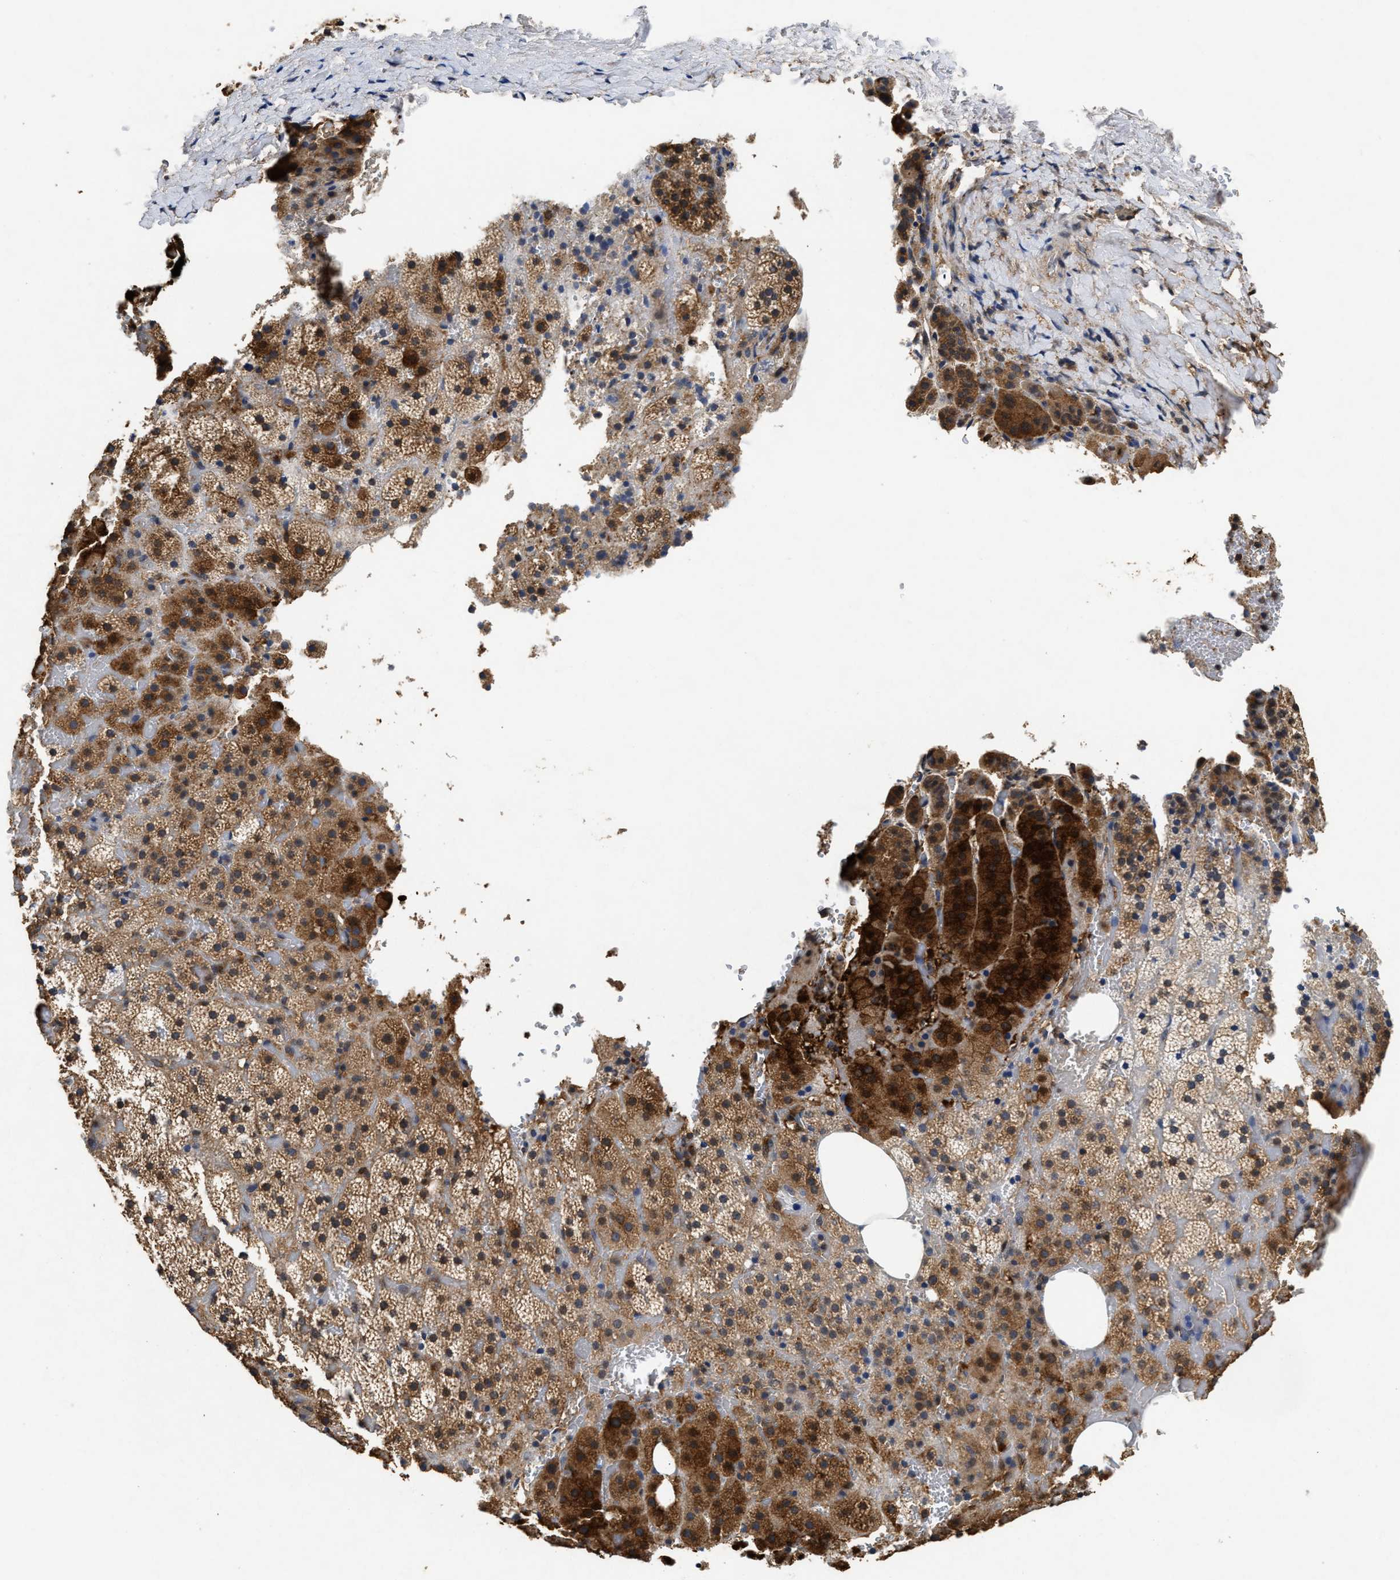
{"staining": {"intensity": "strong", "quantity": ">75%", "location": "cytoplasmic/membranous"}, "tissue": "adrenal gland", "cell_type": "Glandular cells", "image_type": "normal", "snomed": [{"axis": "morphology", "description": "Normal tissue, NOS"}, {"axis": "topography", "description": "Adrenal gland"}], "caption": "DAB immunohistochemical staining of normal adrenal gland demonstrates strong cytoplasmic/membranous protein expression in approximately >75% of glandular cells.", "gene": "ACAT2", "patient": {"sex": "female", "age": 59}}